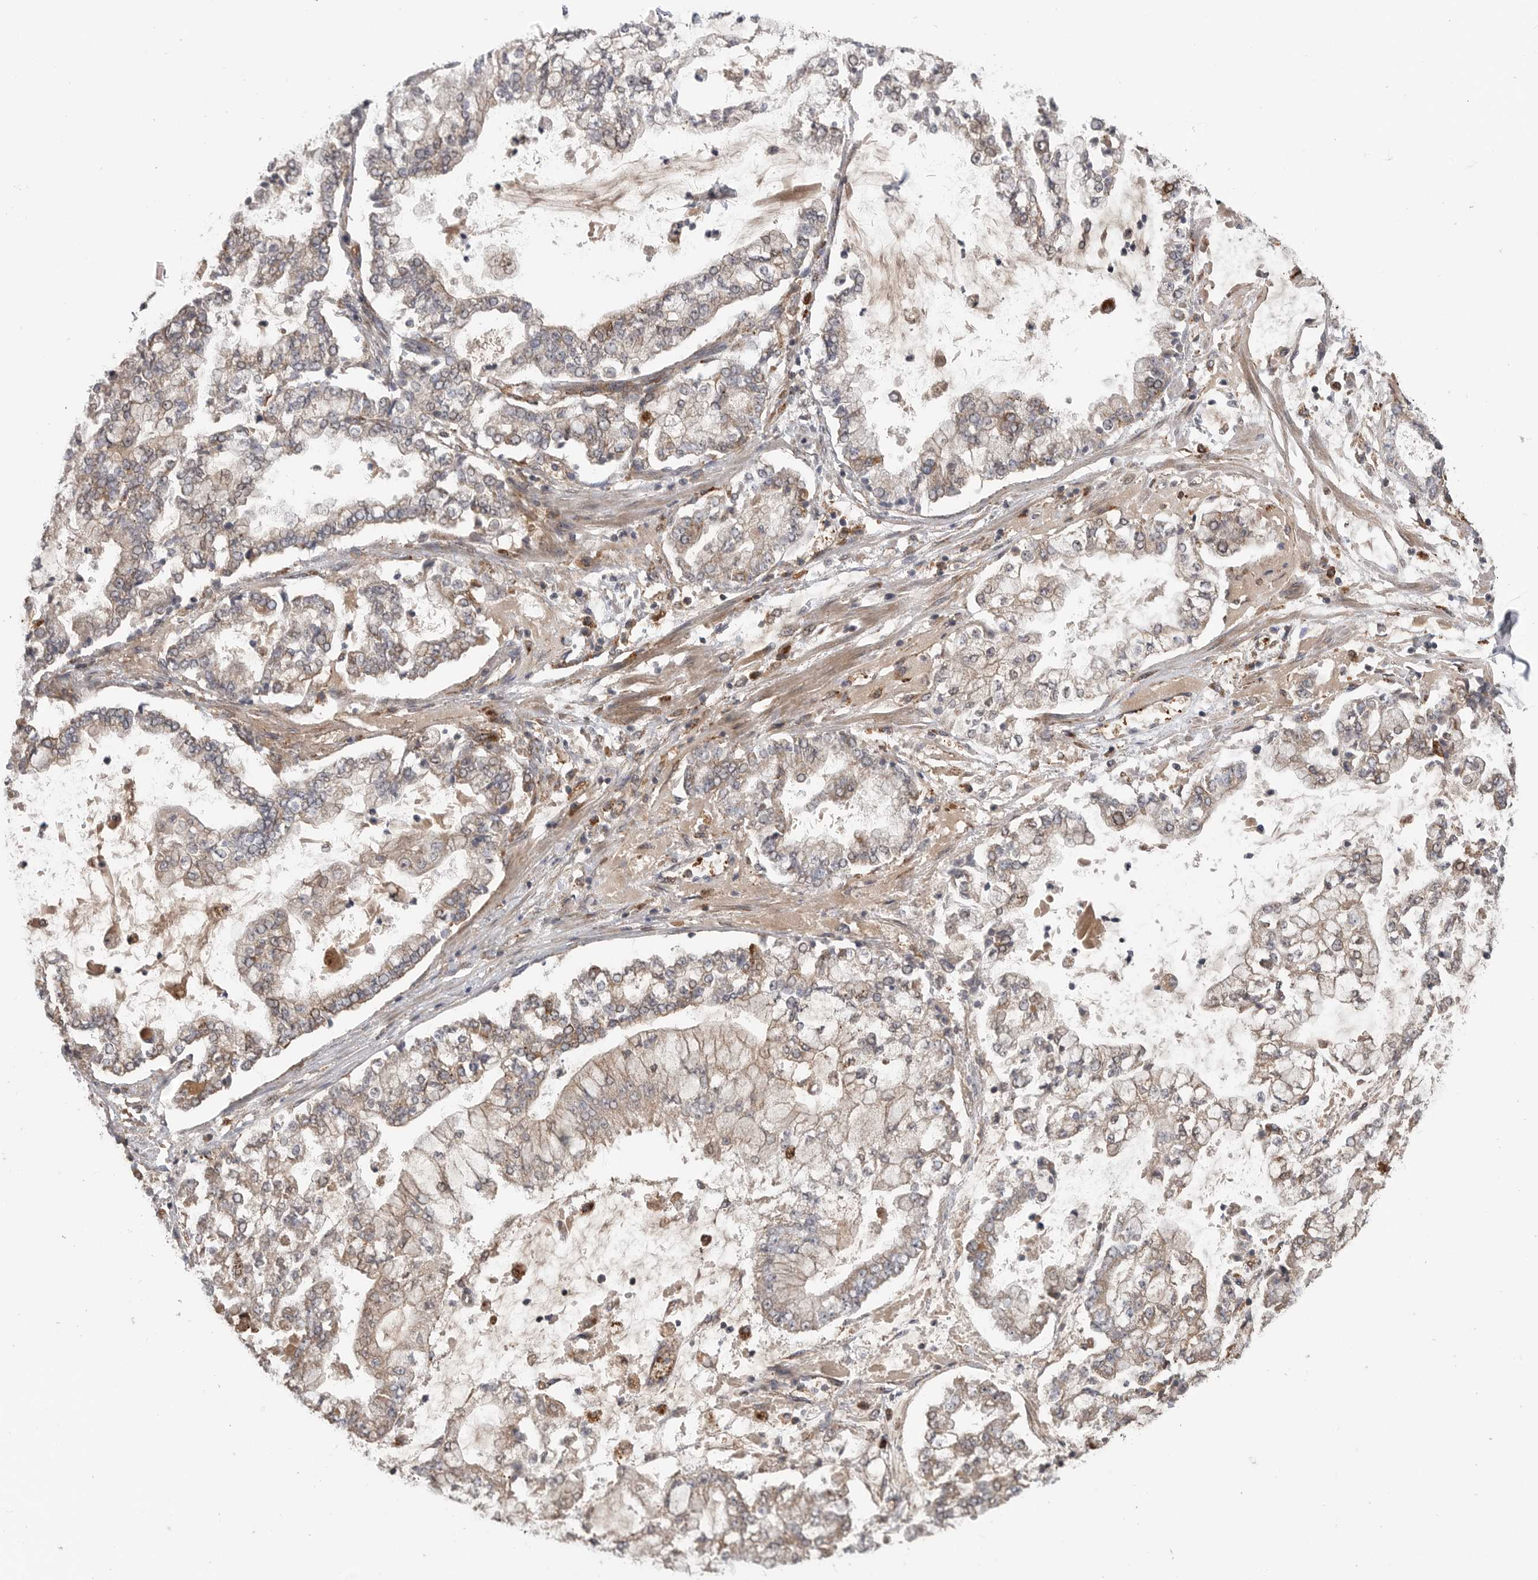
{"staining": {"intensity": "weak", "quantity": ">75%", "location": "cytoplasmic/membranous"}, "tissue": "stomach cancer", "cell_type": "Tumor cells", "image_type": "cancer", "snomed": [{"axis": "morphology", "description": "Adenocarcinoma, NOS"}, {"axis": "topography", "description": "Stomach"}], "caption": "Stomach cancer (adenocarcinoma) stained with DAB (3,3'-diaminobenzidine) IHC shows low levels of weak cytoplasmic/membranous positivity in about >75% of tumor cells.", "gene": "GALNS", "patient": {"sex": "male", "age": 76}}